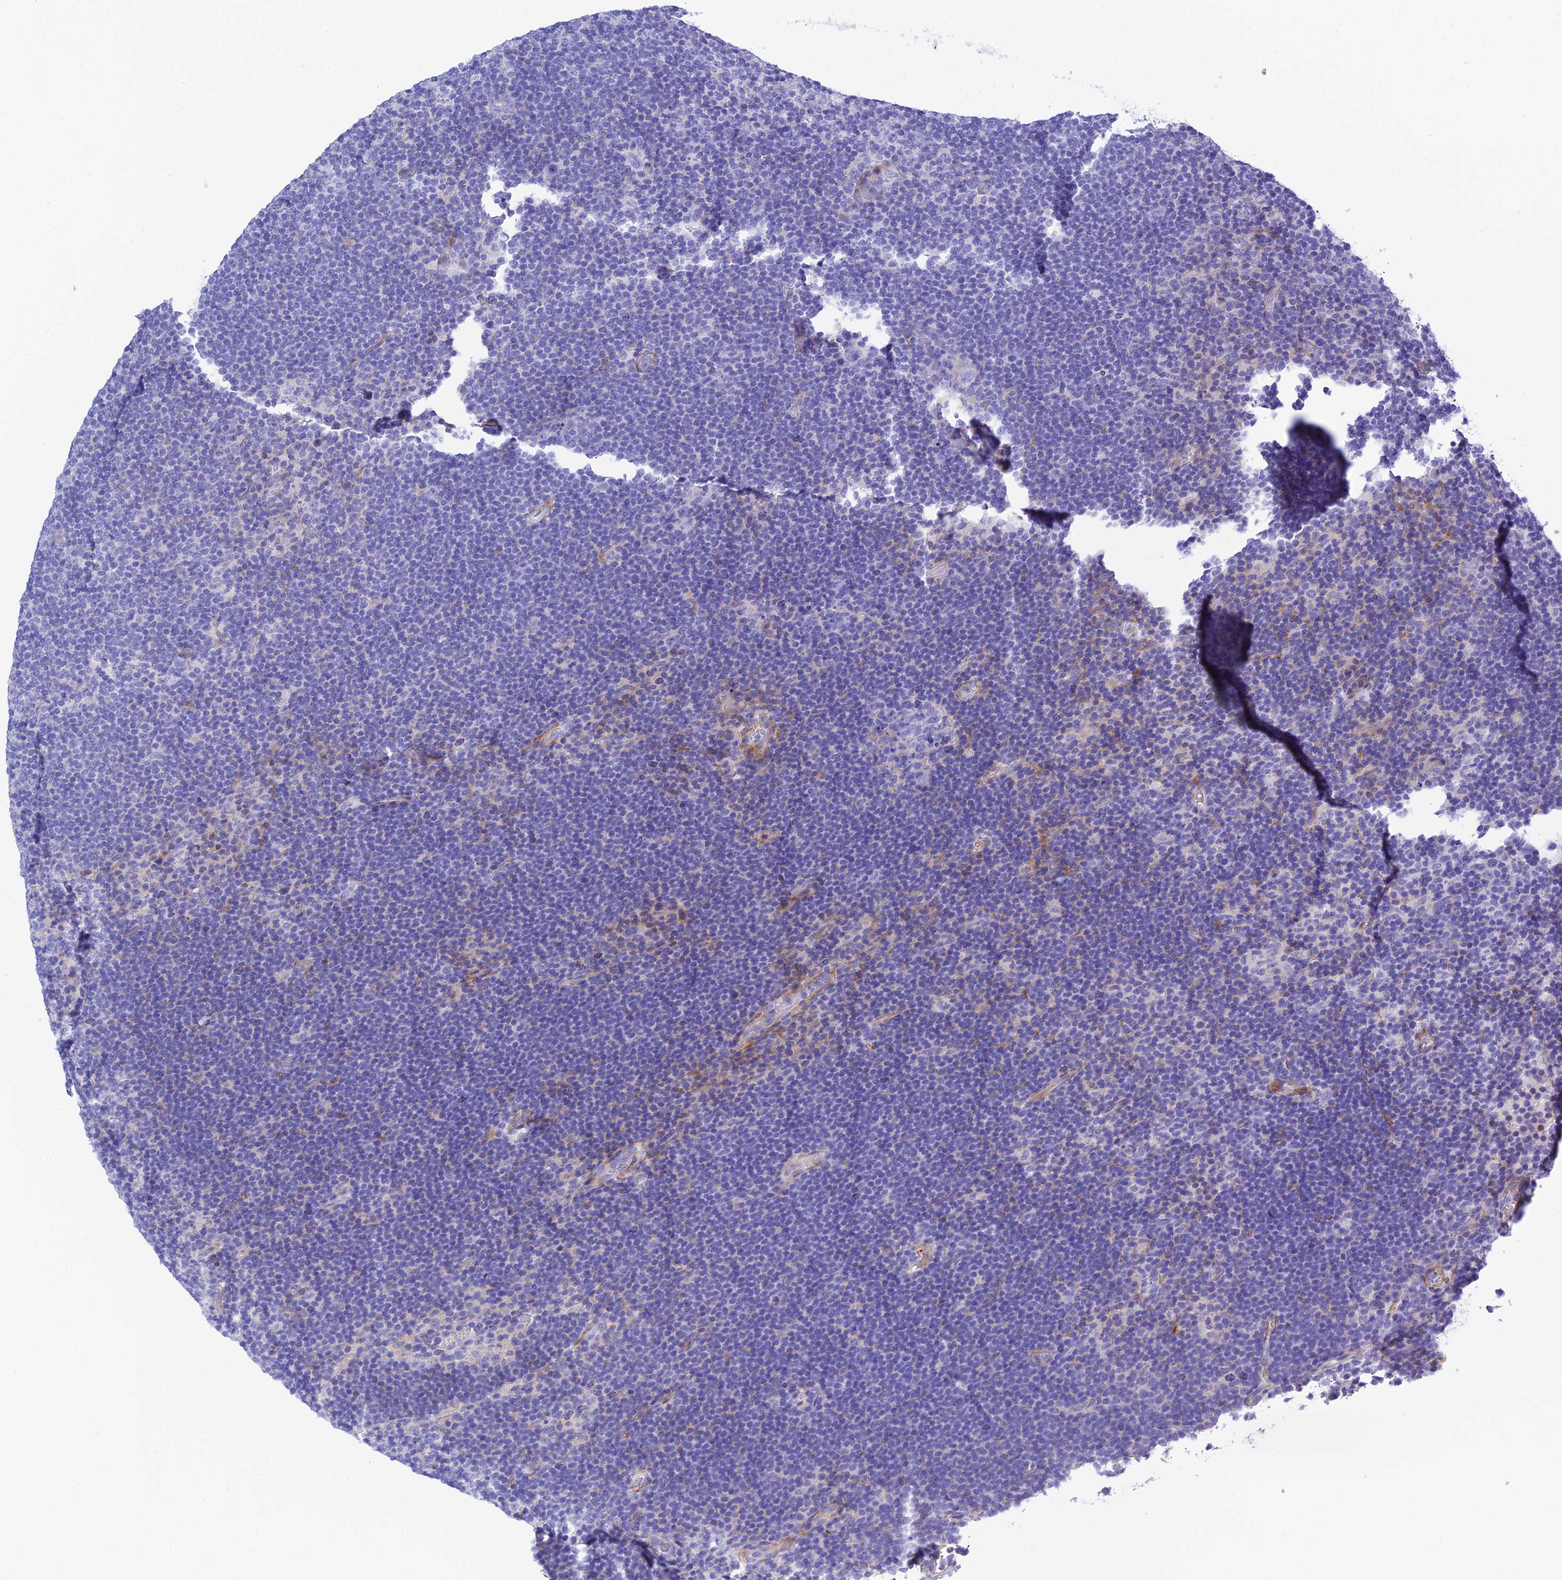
{"staining": {"intensity": "negative", "quantity": "none", "location": "none"}, "tissue": "lymphoma", "cell_type": "Tumor cells", "image_type": "cancer", "snomed": [{"axis": "morphology", "description": "Hodgkin's disease, NOS"}, {"axis": "topography", "description": "Lymph node"}], "caption": "The immunohistochemistry histopathology image has no significant expression in tumor cells of lymphoma tissue.", "gene": "FRA10AC1", "patient": {"sex": "female", "age": 57}}